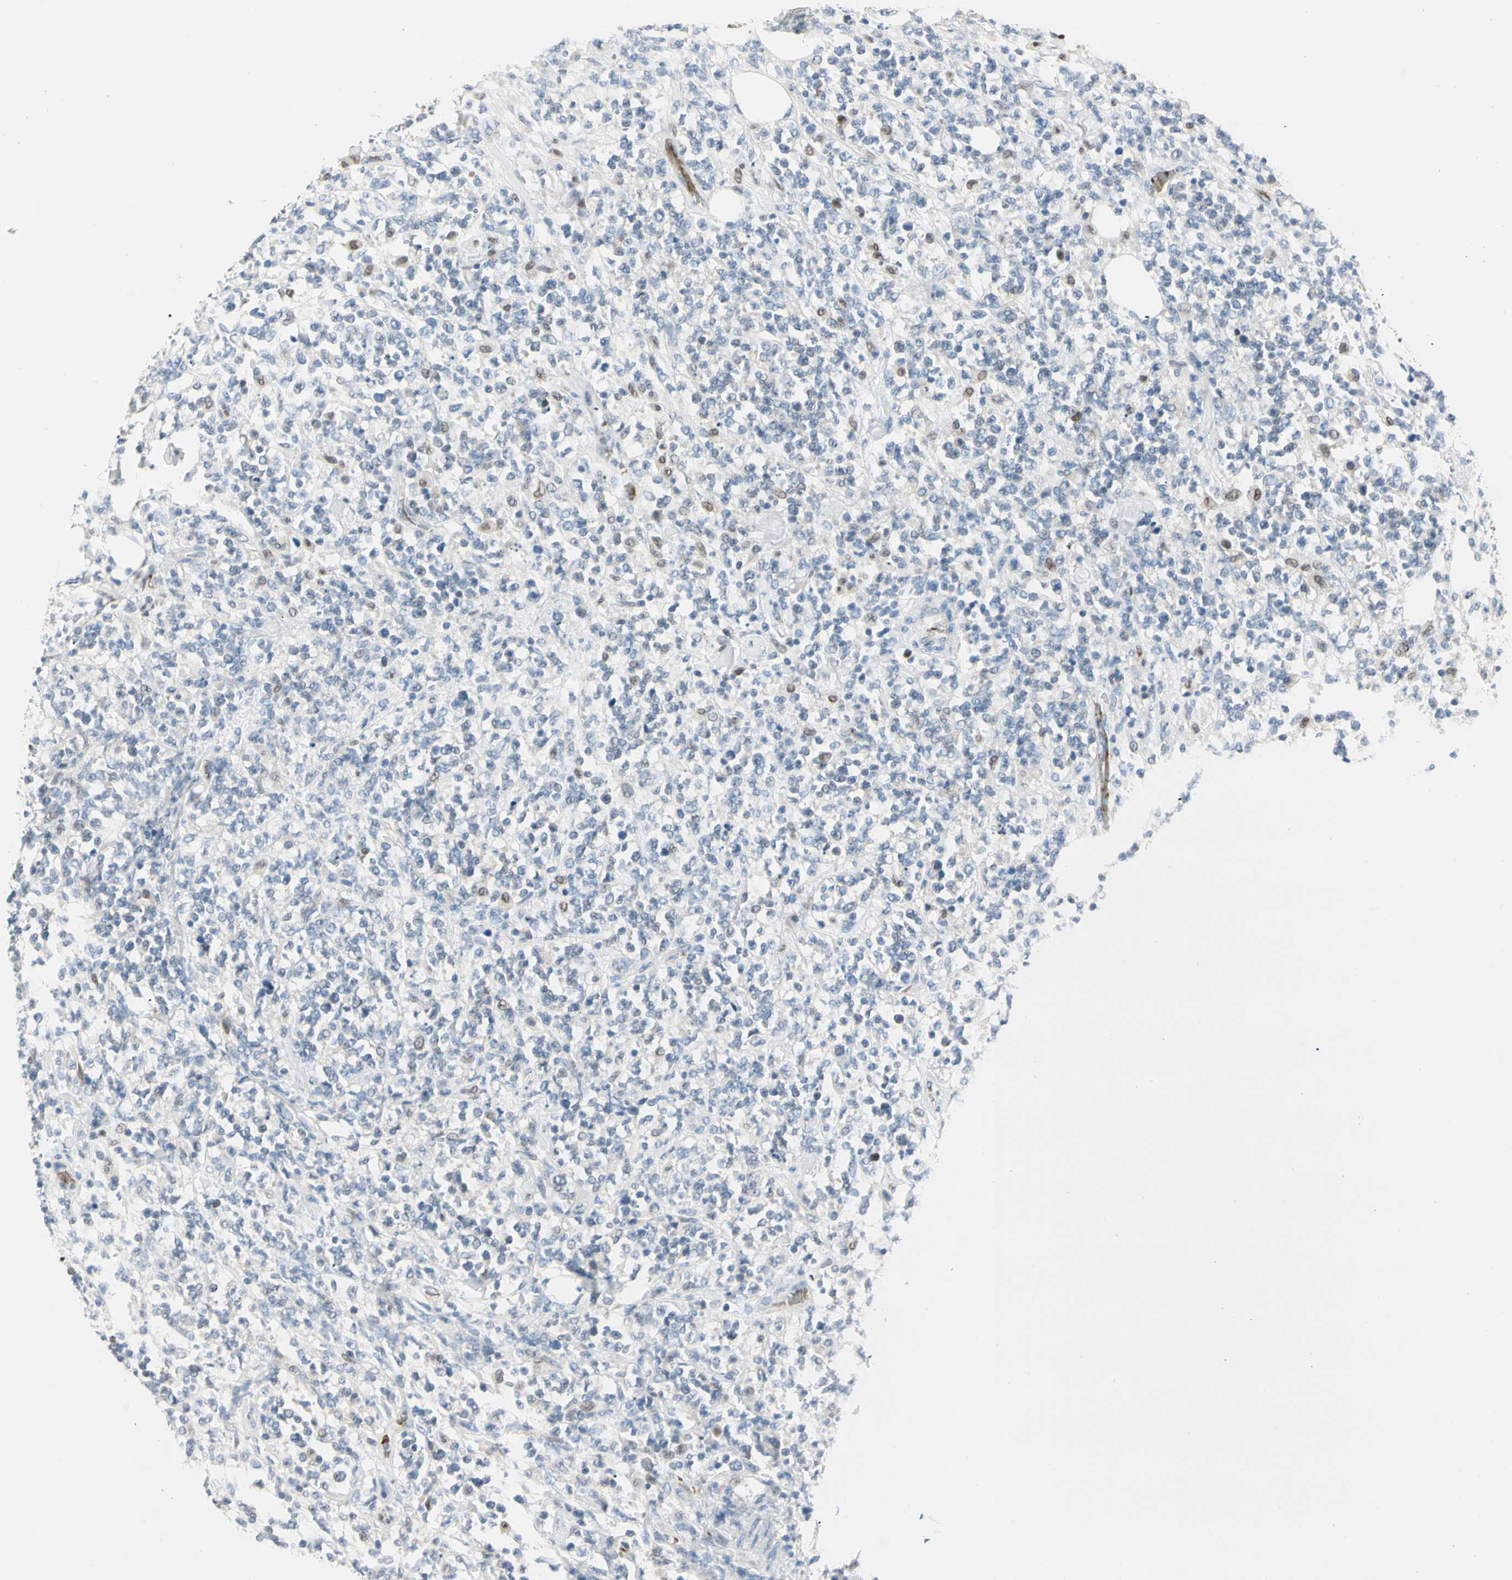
{"staining": {"intensity": "negative", "quantity": "none", "location": "none"}, "tissue": "lymphoma", "cell_type": "Tumor cells", "image_type": "cancer", "snomed": [{"axis": "morphology", "description": "Malignant lymphoma, non-Hodgkin's type, High grade"}, {"axis": "topography", "description": "Soft tissue"}], "caption": "Tumor cells show no significant protein expression in malignant lymphoma, non-Hodgkin's type (high-grade).", "gene": "CA1", "patient": {"sex": "male", "age": 18}}